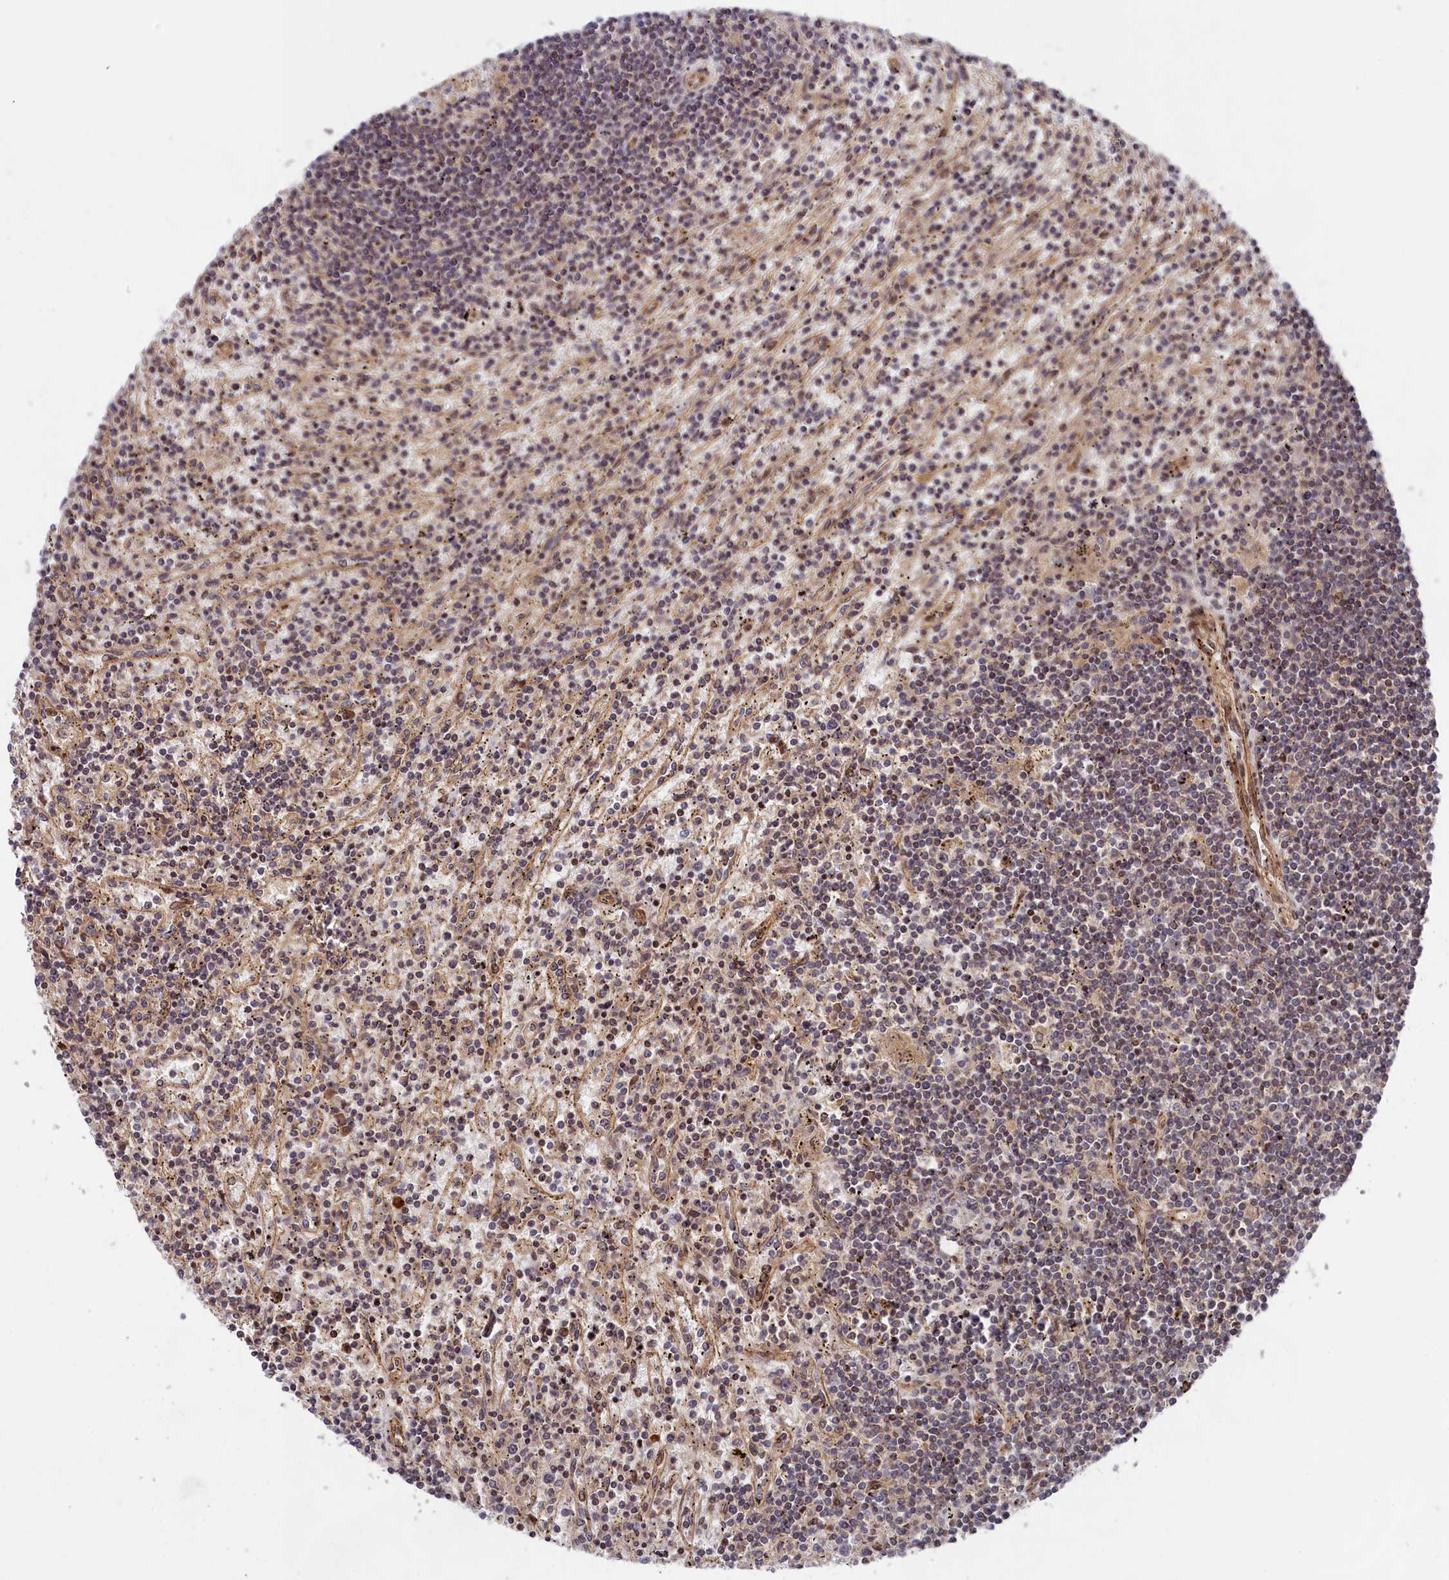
{"staining": {"intensity": "negative", "quantity": "none", "location": "none"}, "tissue": "lymphoma", "cell_type": "Tumor cells", "image_type": "cancer", "snomed": [{"axis": "morphology", "description": "Malignant lymphoma, non-Hodgkin's type, Low grade"}, {"axis": "topography", "description": "Spleen"}], "caption": "This histopathology image is of malignant lymphoma, non-Hodgkin's type (low-grade) stained with immunohistochemistry (IHC) to label a protein in brown with the nuclei are counter-stained blue. There is no expression in tumor cells.", "gene": "CEP44", "patient": {"sex": "male", "age": 76}}